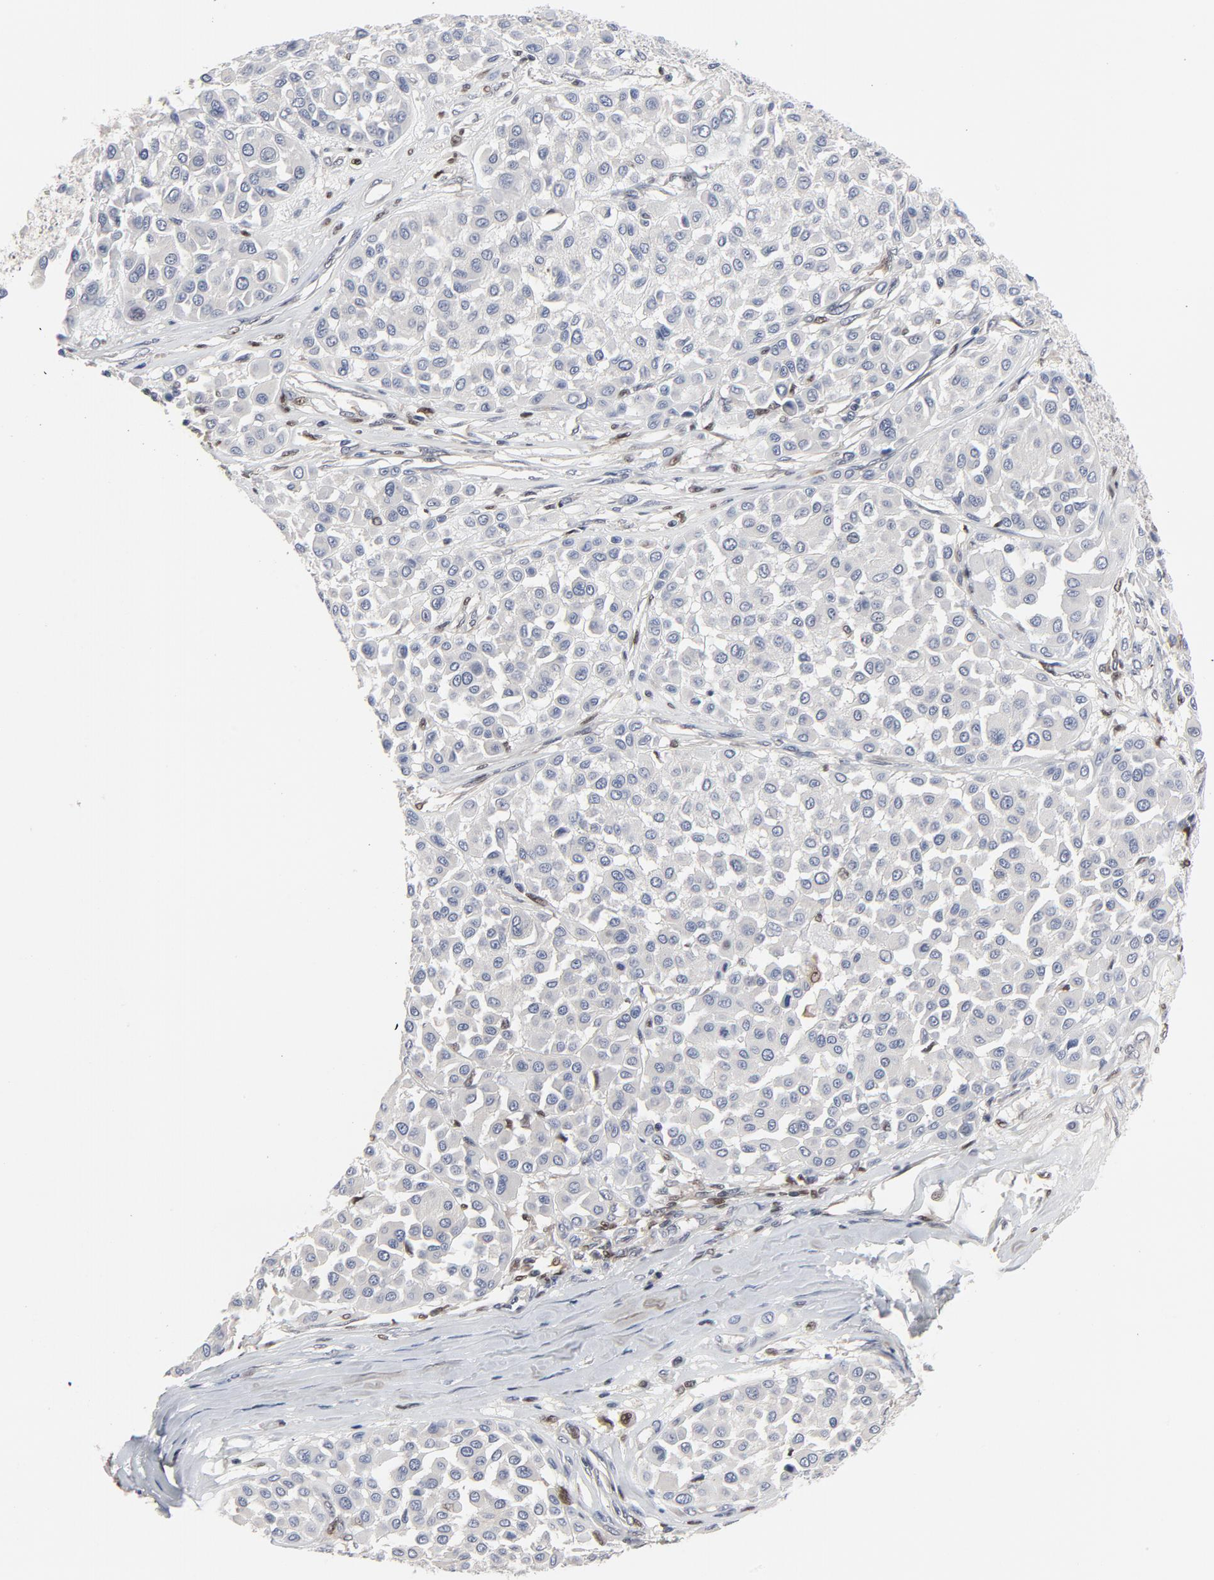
{"staining": {"intensity": "negative", "quantity": "none", "location": "none"}, "tissue": "melanoma", "cell_type": "Tumor cells", "image_type": "cancer", "snomed": [{"axis": "morphology", "description": "Malignant melanoma, Metastatic site"}, {"axis": "topography", "description": "Soft tissue"}], "caption": "Immunohistochemistry image of human melanoma stained for a protein (brown), which shows no positivity in tumor cells. The staining was performed using DAB to visualize the protein expression in brown, while the nuclei were stained in blue with hematoxylin (Magnification: 20x).", "gene": "NFKB1", "patient": {"sex": "male", "age": 41}}